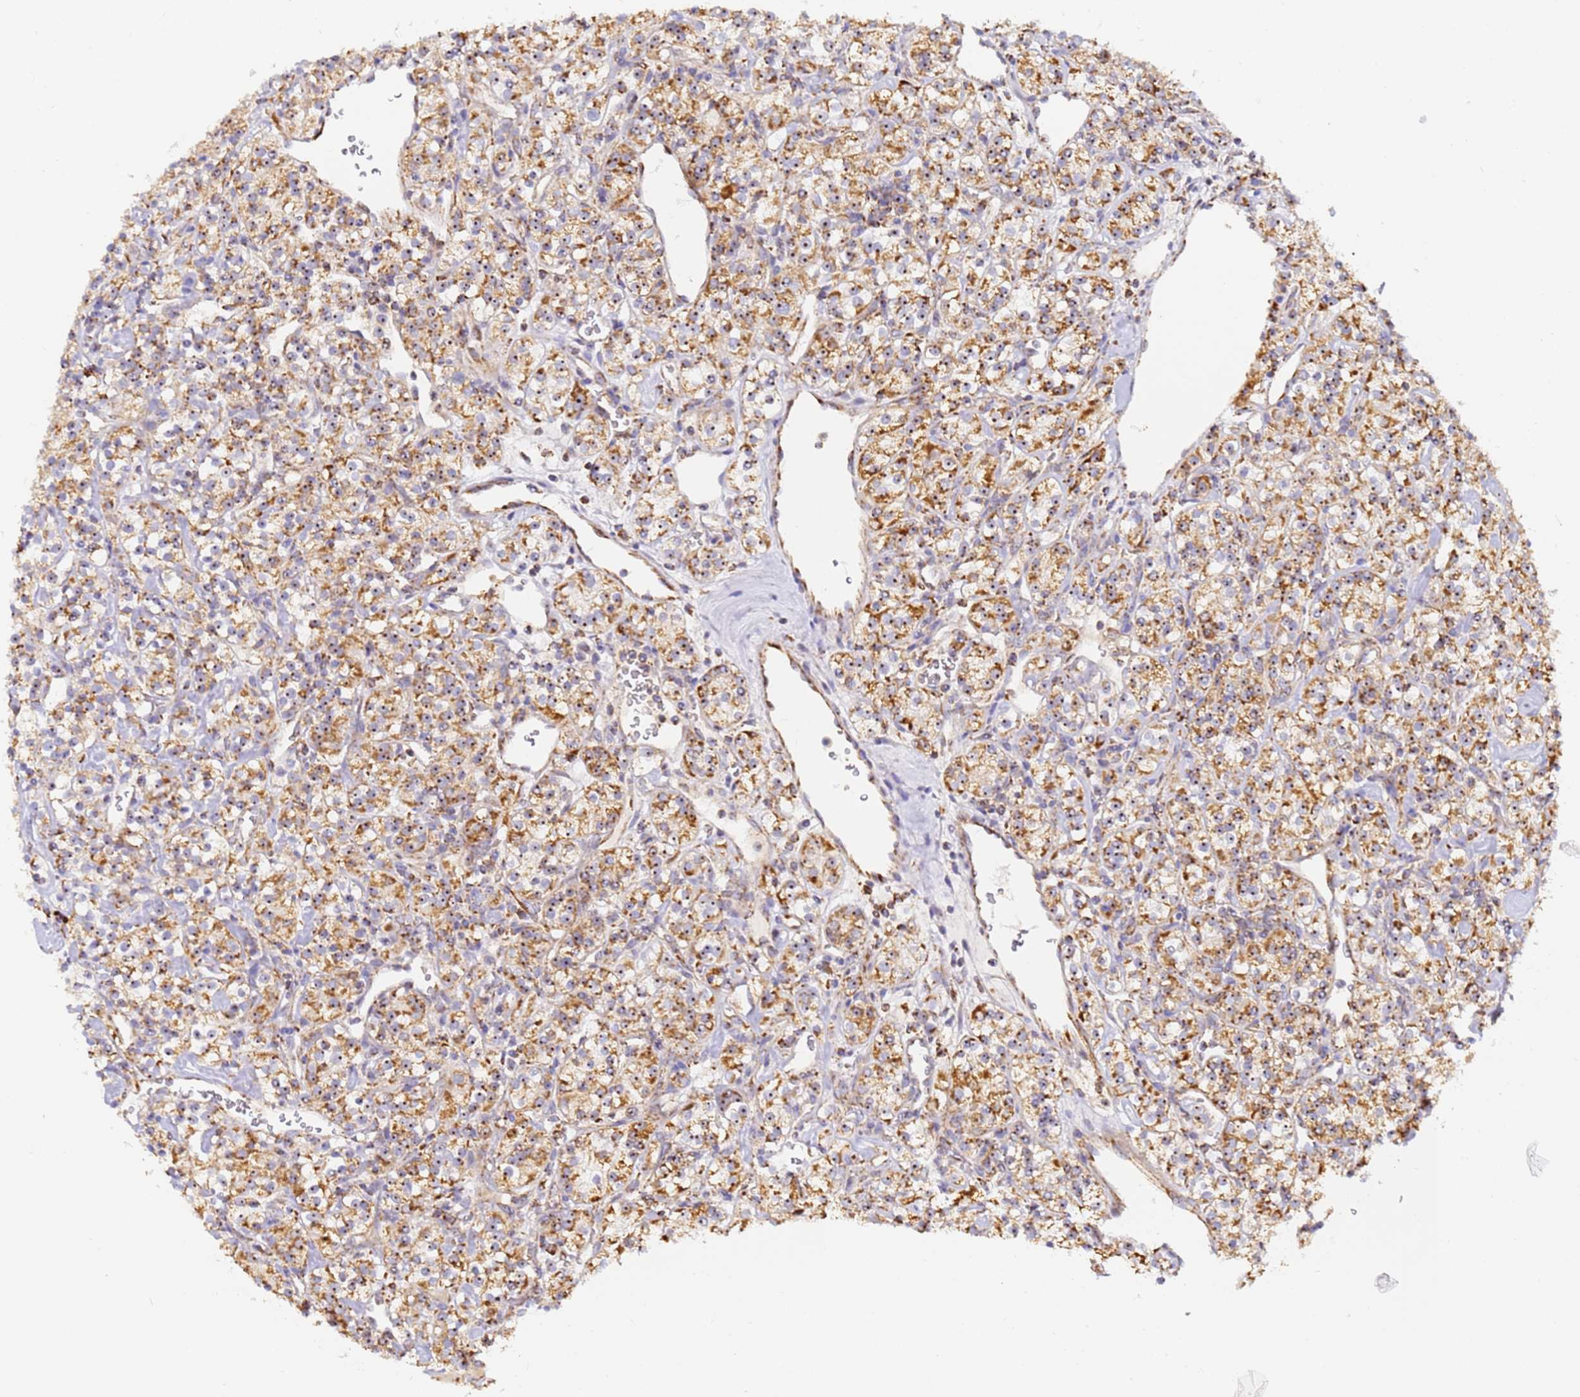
{"staining": {"intensity": "moderate", "quantity": ">75%", "location": "cytoplasmic/membranous,nuclear"}, "tissue": "renal cancer", "cell_type": "Tumor cells", "image_type": "cancer", "snomed": [{"axis": "morphology", "description": "Adenocarcinoma, NOS"}, {"axis": "topography", "description": "Kidney"}], "caption": "A medium amount of moderate cytoplasmic/membranous and nuclear staining is identified in approximately >75% of tumor cells in renal cancer (adenocarcinoma) tissue.", "gene": "FRG2C", "patient": {"sex": "male", "age": 77}}